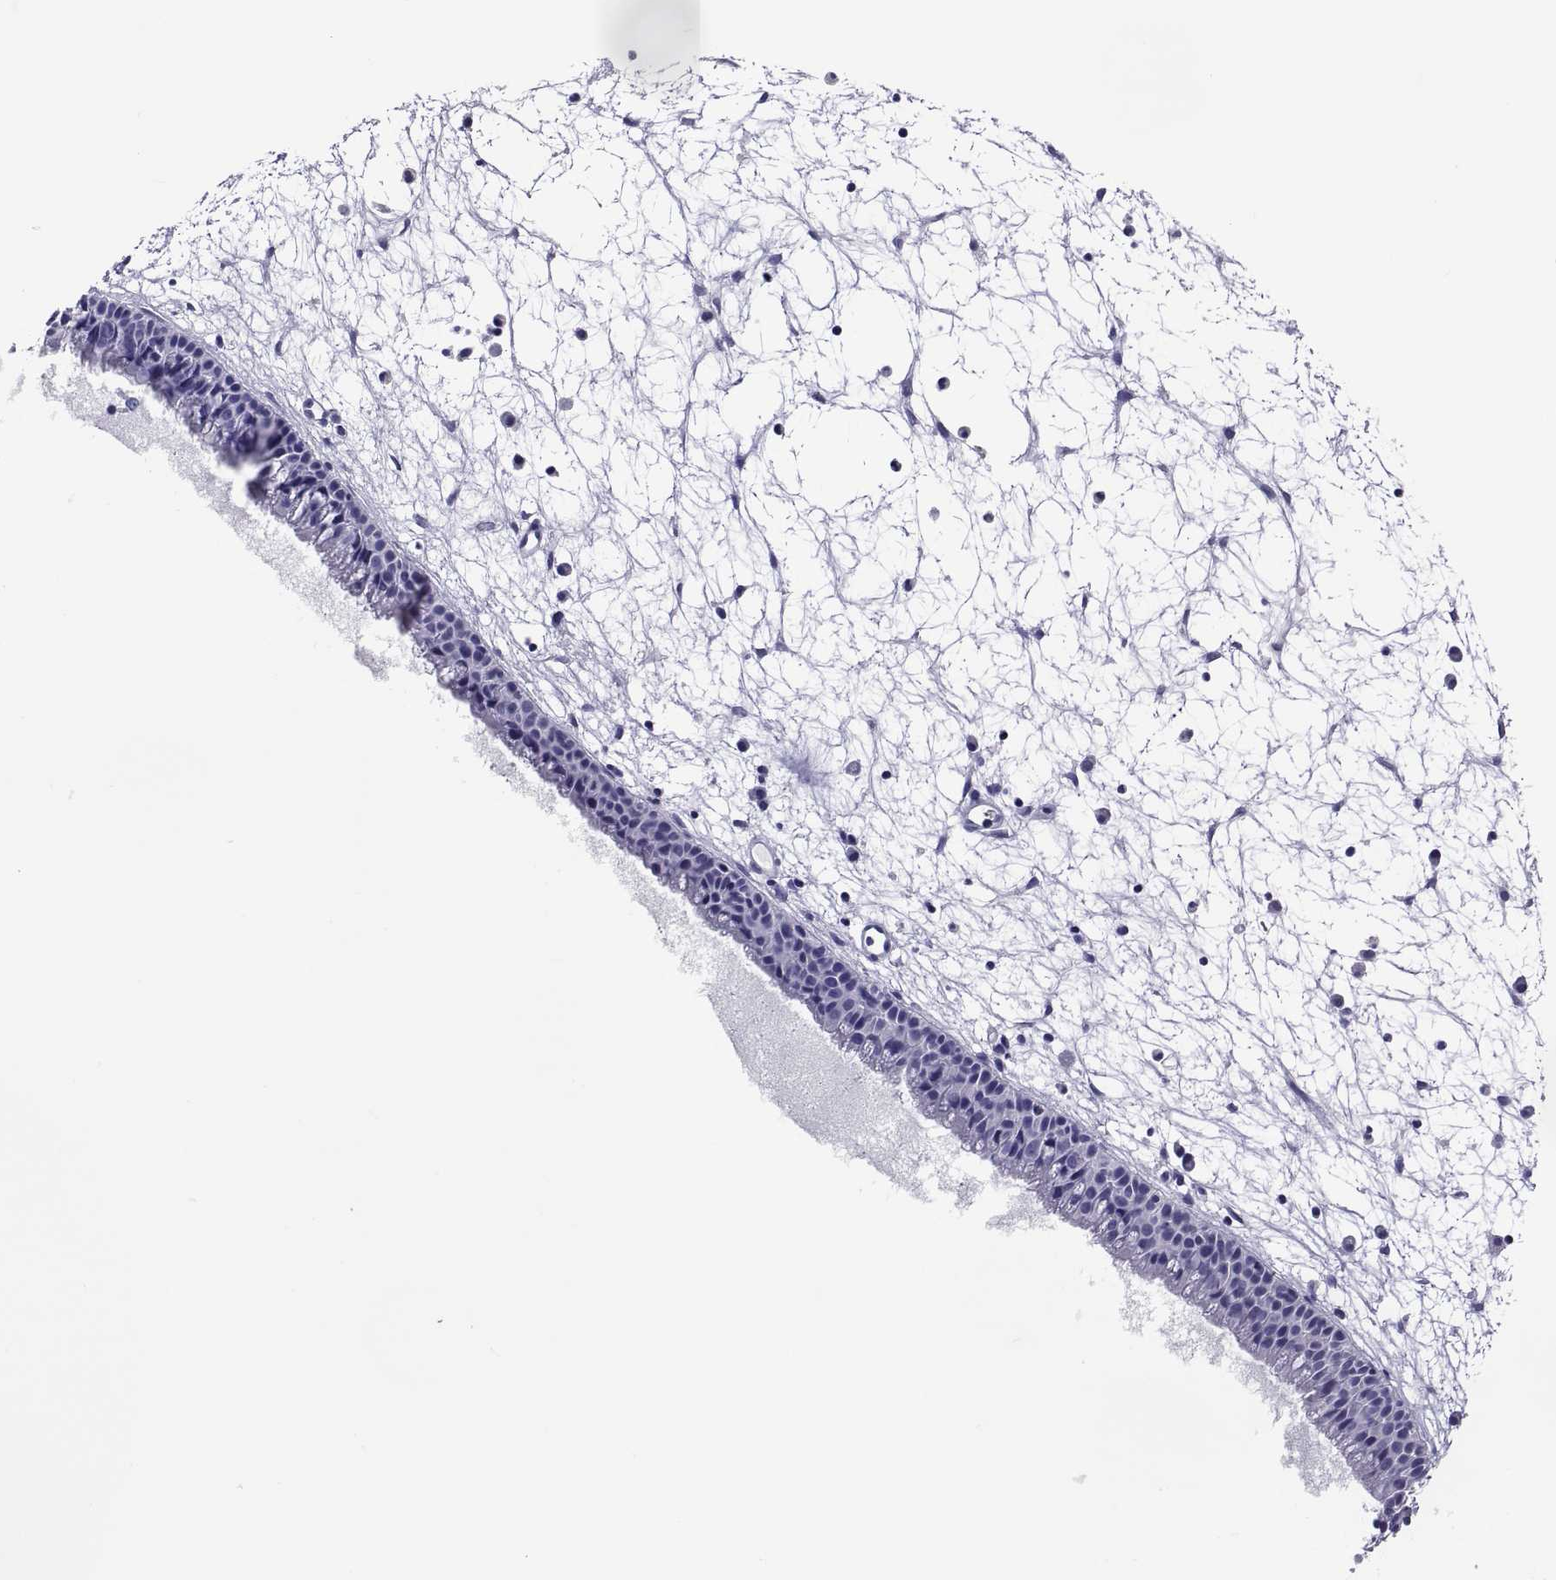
{"staining": {"intensity": "negative", "quantity": "none", "location": "none"}, "tissue": "nasopharynx", "cell_type": "Respiratory epithelial cells", "image_type": "normal", "snomed": [{"axis": "morphology", "description": "Normal tissue, NOS"}, {"axis": "topography", "description": "Nasopharynx"}], "caption": "There is no significant positivity in respiratory epithelial cells of nasopharynx. (DAB (3,3'-diaminobenzidine) immunohistochemistry with hematoxylin counter stain).", "gene": "BSPH1", "patient": {"sex": "male", "age": 61}}